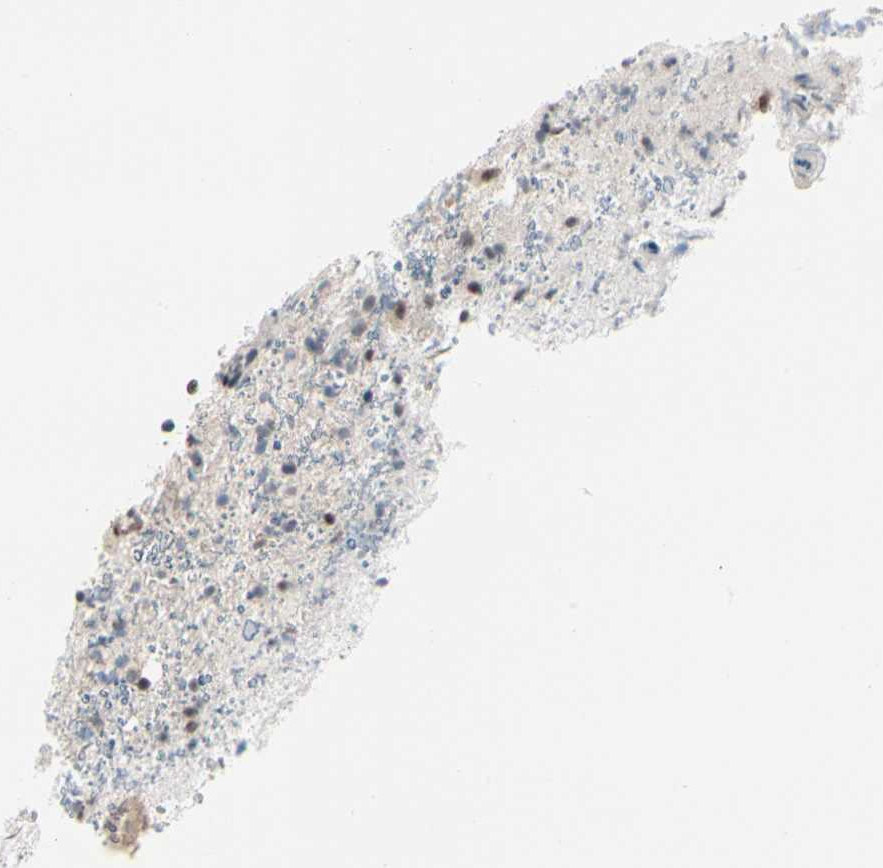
{"staining": {"intensity": "moderate", "quantity": "<25%", "location": "nuclear"}, "tissue": "glioma", "cell_type": "Tumor cells", "image_type": "cancer", "snomed": [{"axis": "morphology", "description": "Glioma, malignant, High grade"}, {"axis": "topography", "description": "Brain"}], "caption": "Immunohistochemistry image of human glioma stained for a protein (brown), which demonstrates low levels of moderate nuclear expression in about <25% of tumor cells.", "gene": "FOXO3", "patient": {"sex": "male", "age": 47}}